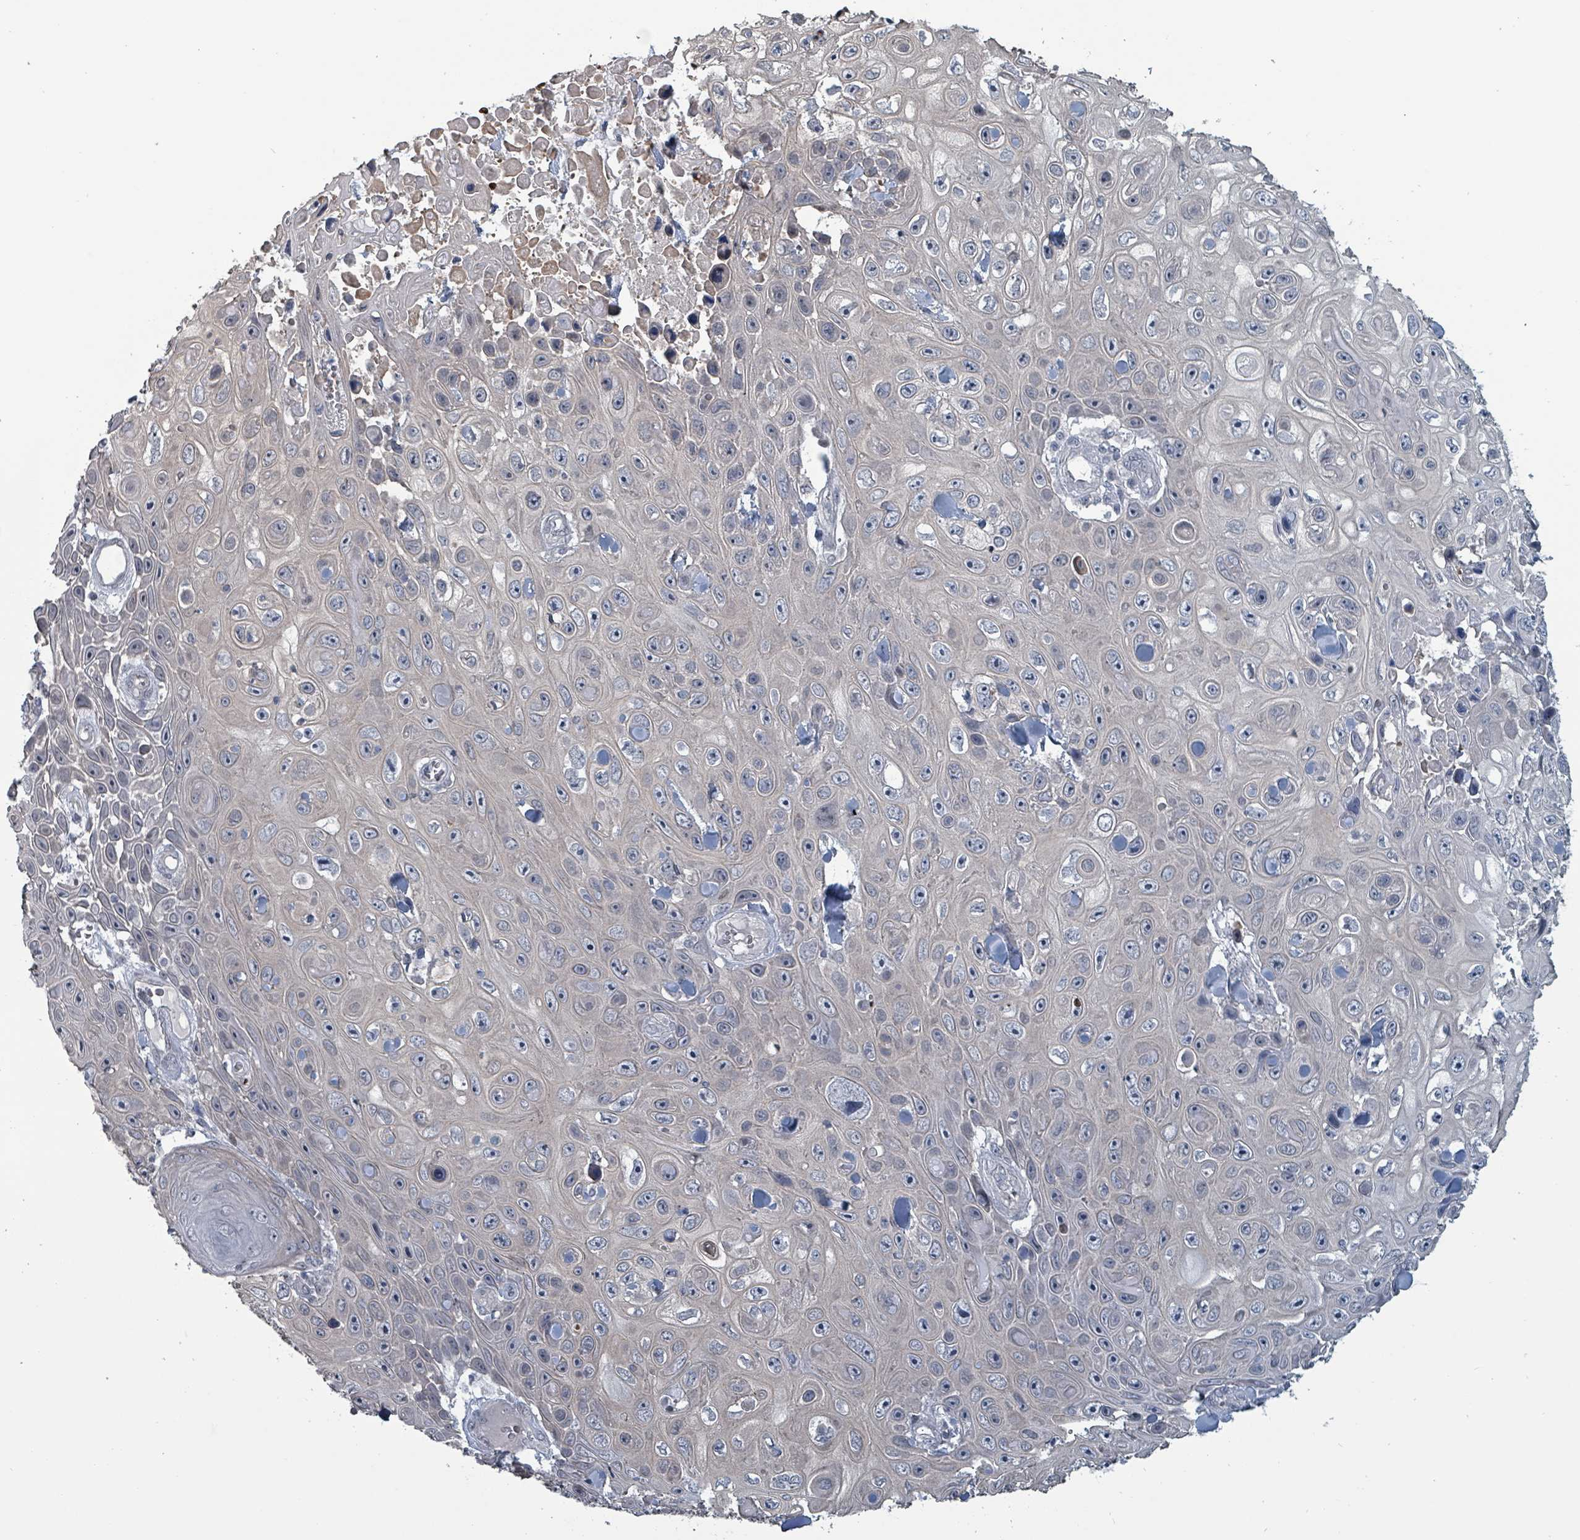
{"staining": {"intensity": "negative", "quantity": "none", "location": "none"}, "tissue": "skin cancer", "cell_type": "Tumor cells", "image_type": "cancer", "snomed": [{"axis": "morphology", "description": "Squamous cell carcinoma, NOS"}, {"axis": "topography", "description": "Skin"}], "caption": "DAB immunohistochemical staining of human skin cancer reveals no significant positivity in tumor cells.", "gene": "BIVM", "patient": {"sex": "male", "age": 82}}